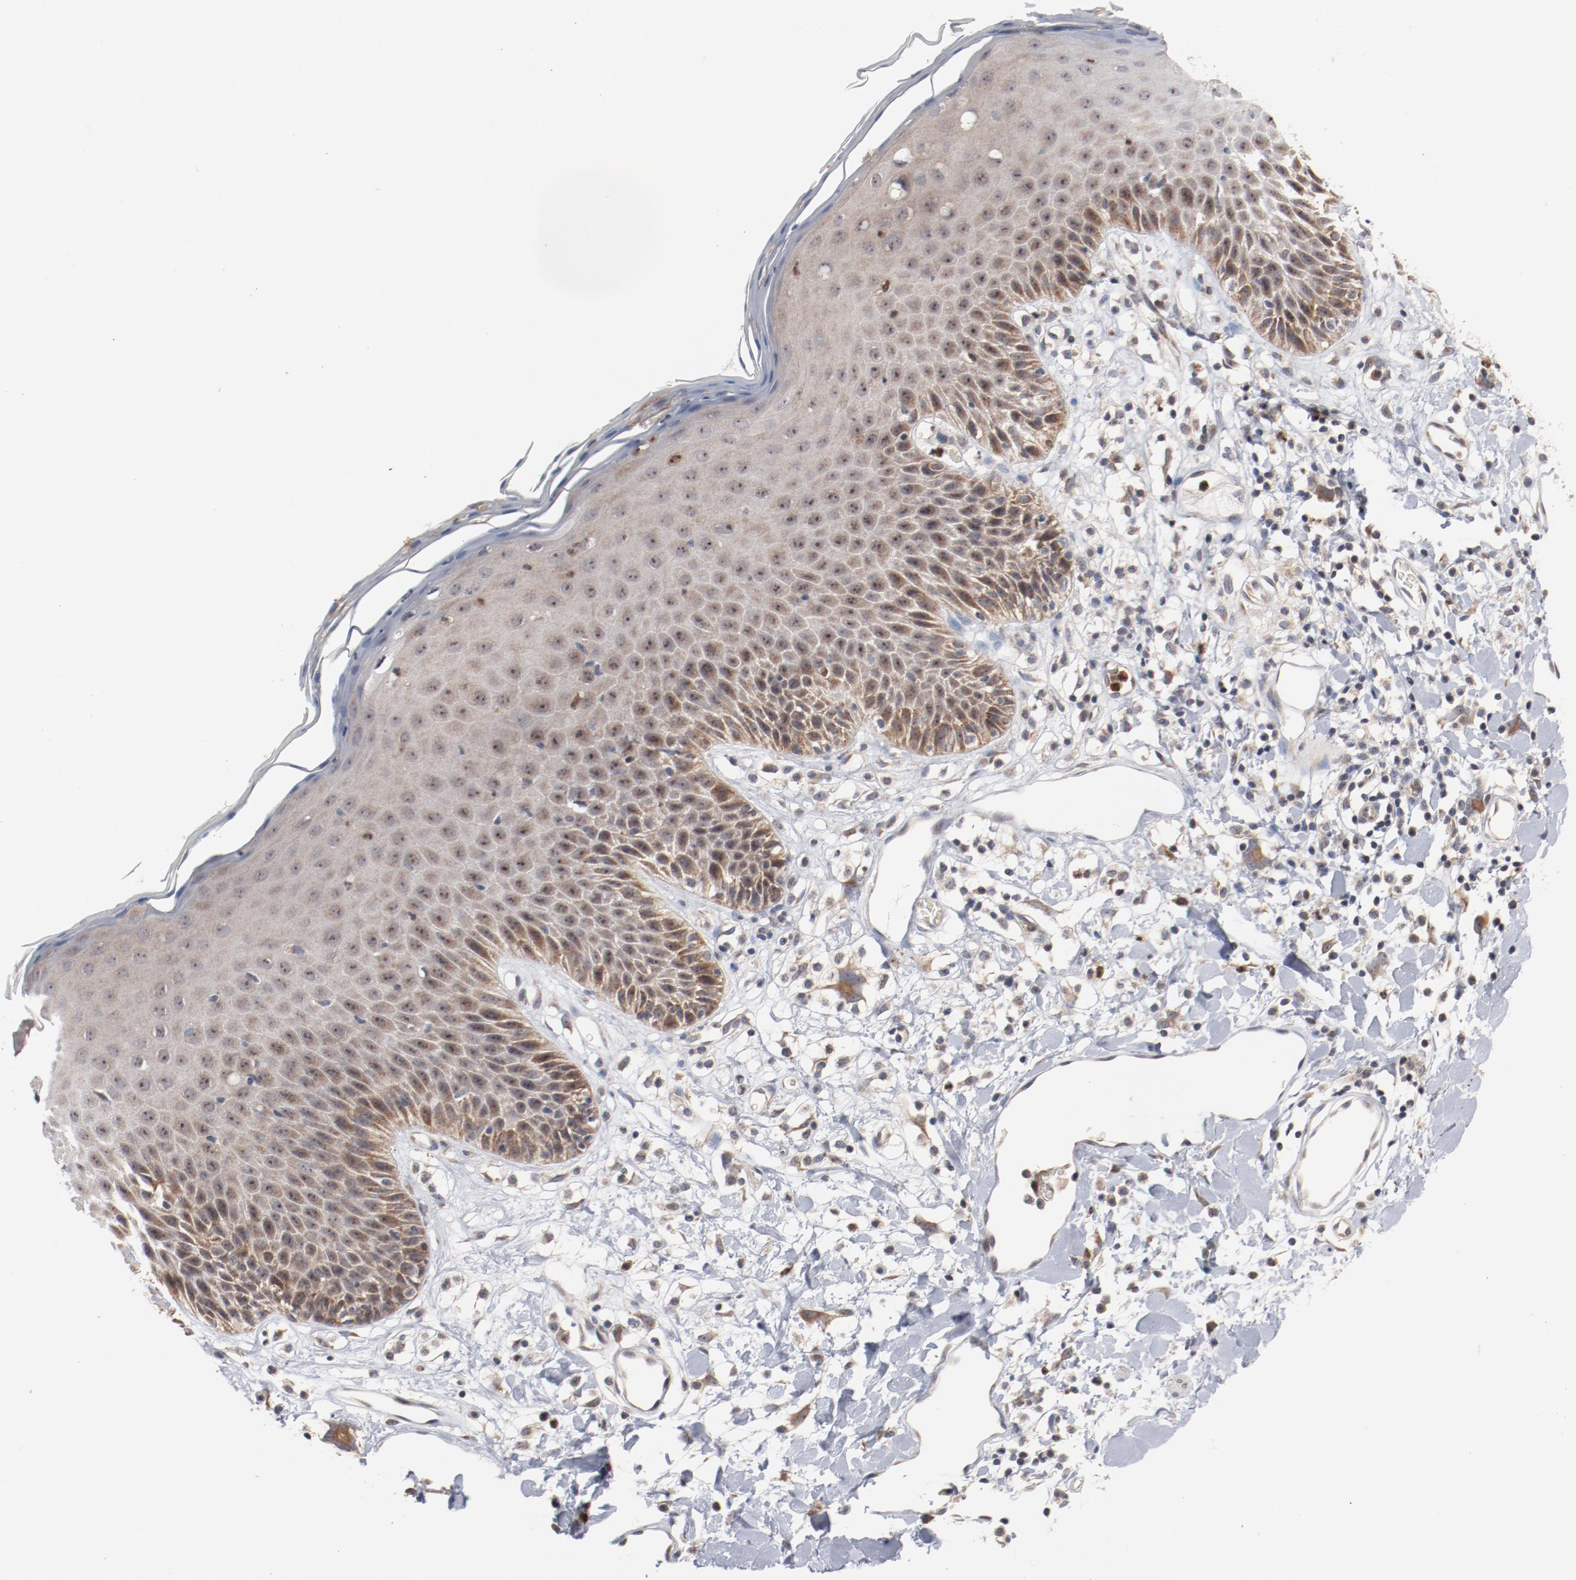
{"staining": {"intensity": "moderate", "quantity": "25%-75%", "location": "cytoplasmic/membranous,nuclear"}, "tissue": "skin", "cell_type": "Epidermal cells", "image_type": "normal", "snomed": [{"axis": "morphology", "description": "Normal tissue, NOS"}, {"axis": "topography", "description": "Vulva"}, {"axis": "topography", "description": "Peripheral nerve tissue"}], "caption": "Immunohistochemical staining of benign skin exhibits 25%-75% levels of moderate cytoplasmic/membranous,nuclear protein positivity in approximately 25%-75% of epidermal cells.", "gene": "RNASE11", "patient": {"sex": "female", "age": 68}}